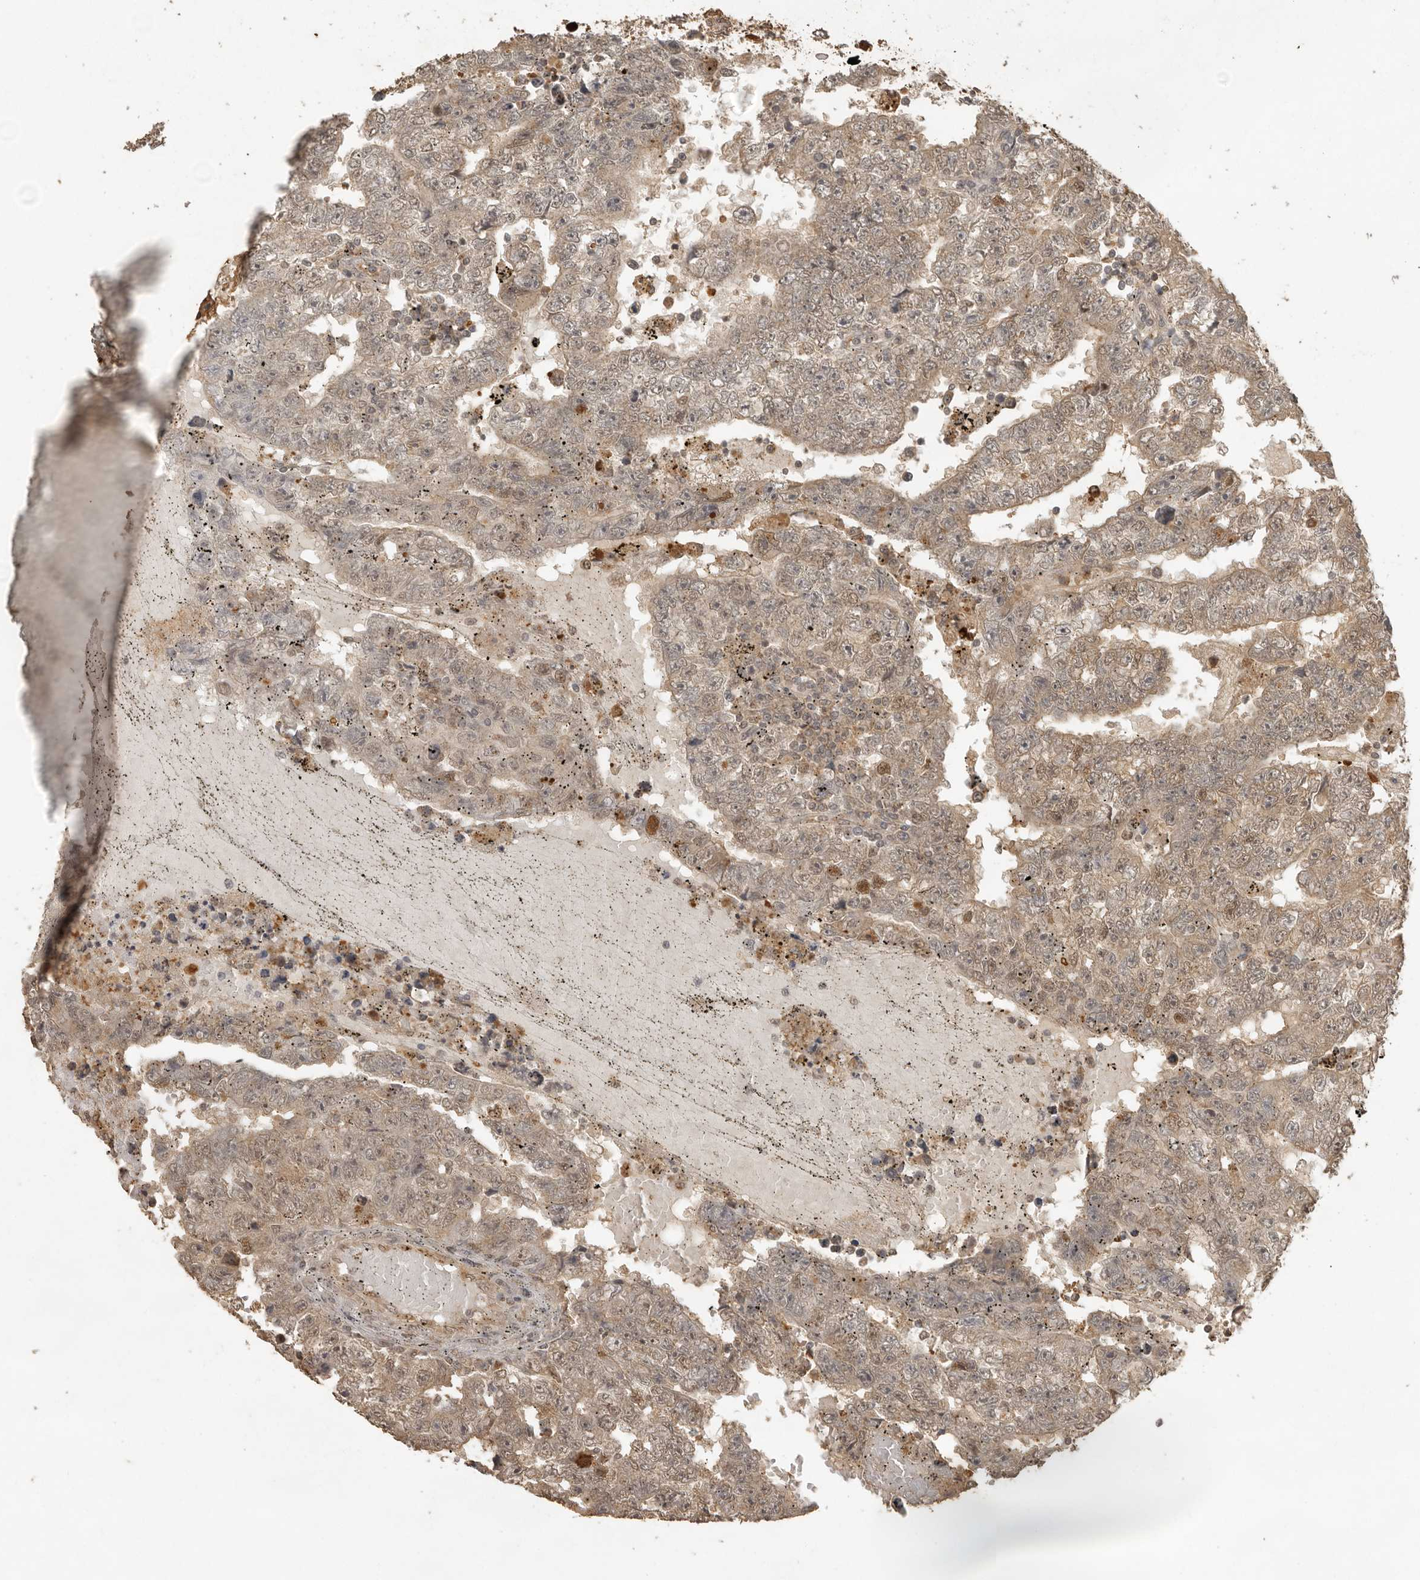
{"staining": {"intensity": "weak", "quantity": ">75%", "location": "cytoplasmic/membranous"}, "tissue": "testis cancer", "cell_type": "Tumor cells", "image_type": "cancer", "snomed": [{"axis": "morphology", "description": "Carcinoma, Embryonal, NOS"}, {"axis": "topography", "description": "Testis"}], "caption": "Immunohistochemistry (IHC) (DAB (3,3'-diaminobenzidine)) staining of human embryonal carcinoma (testis) shows weak cytoplasmic/membranous protein staining in about >75% of tumor cells.", "gene": "CTF1", "patient": {"sex": "male", "age": 25}}